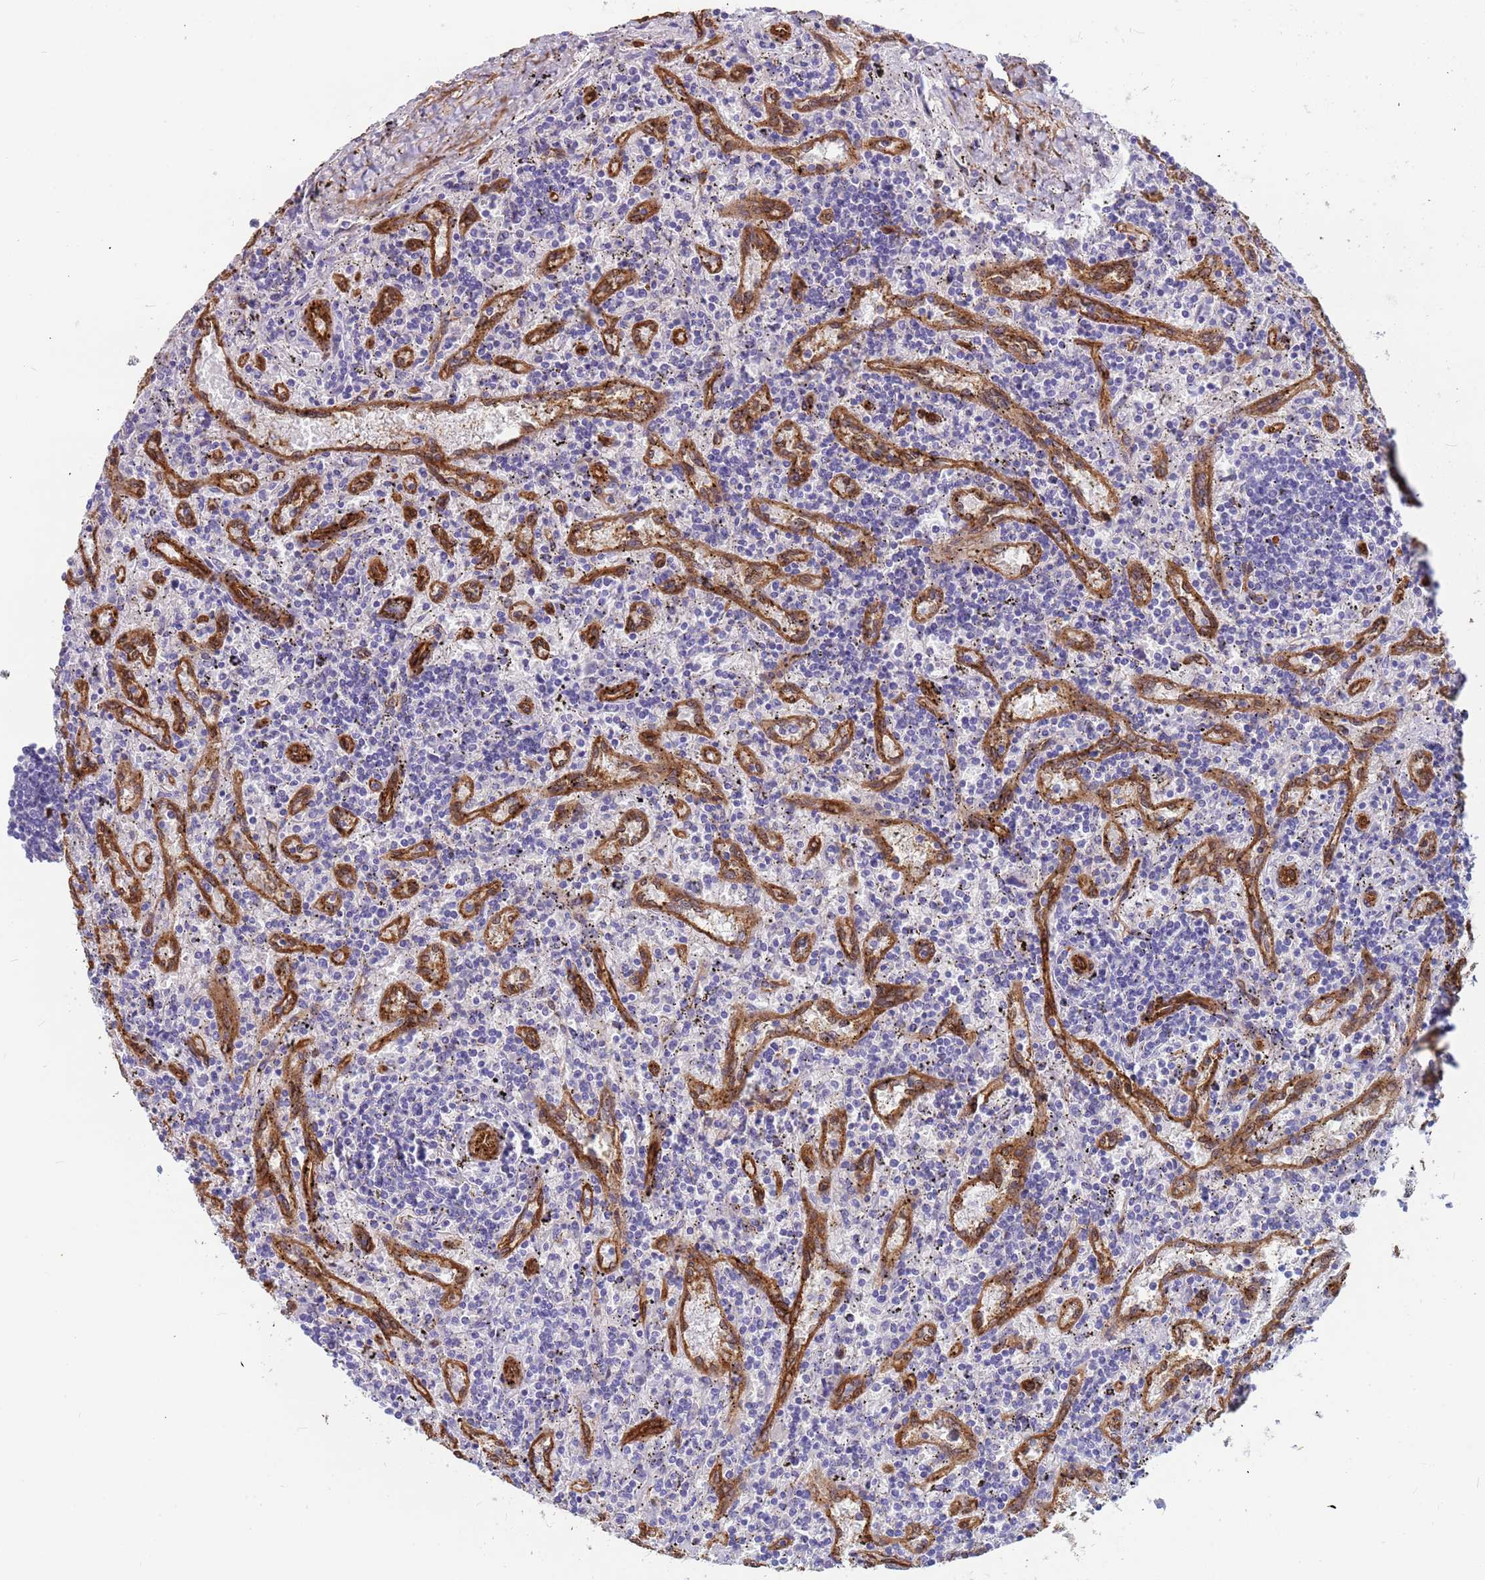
{"staining": {"intensity": "negative", "quantity": "none", "location": "none"}, "tissue": "lymphoma", "cell_type": "Tumor cells", "image_type": "cancer", "snomed": [{"axis": "morphology", "description": "Malignant lymphoma, non-Hodgkin's type, Low grade"}, {"axis": "topography", "description": "Spleen"}], "caption": "High power microscopy photomicrograph of an IHC histopathology image of malignant lymphoma, non-Hodgkin's type (low-grade), revealing no significant positivity in tumor cells. The staining is performed using DAB (3,3'-diaminobenzidine) brown chromogen with nuclei counter-stained in using hematoxylin.", "gene": "EHD2", "patient": {"sex": "male", "age": 76}}